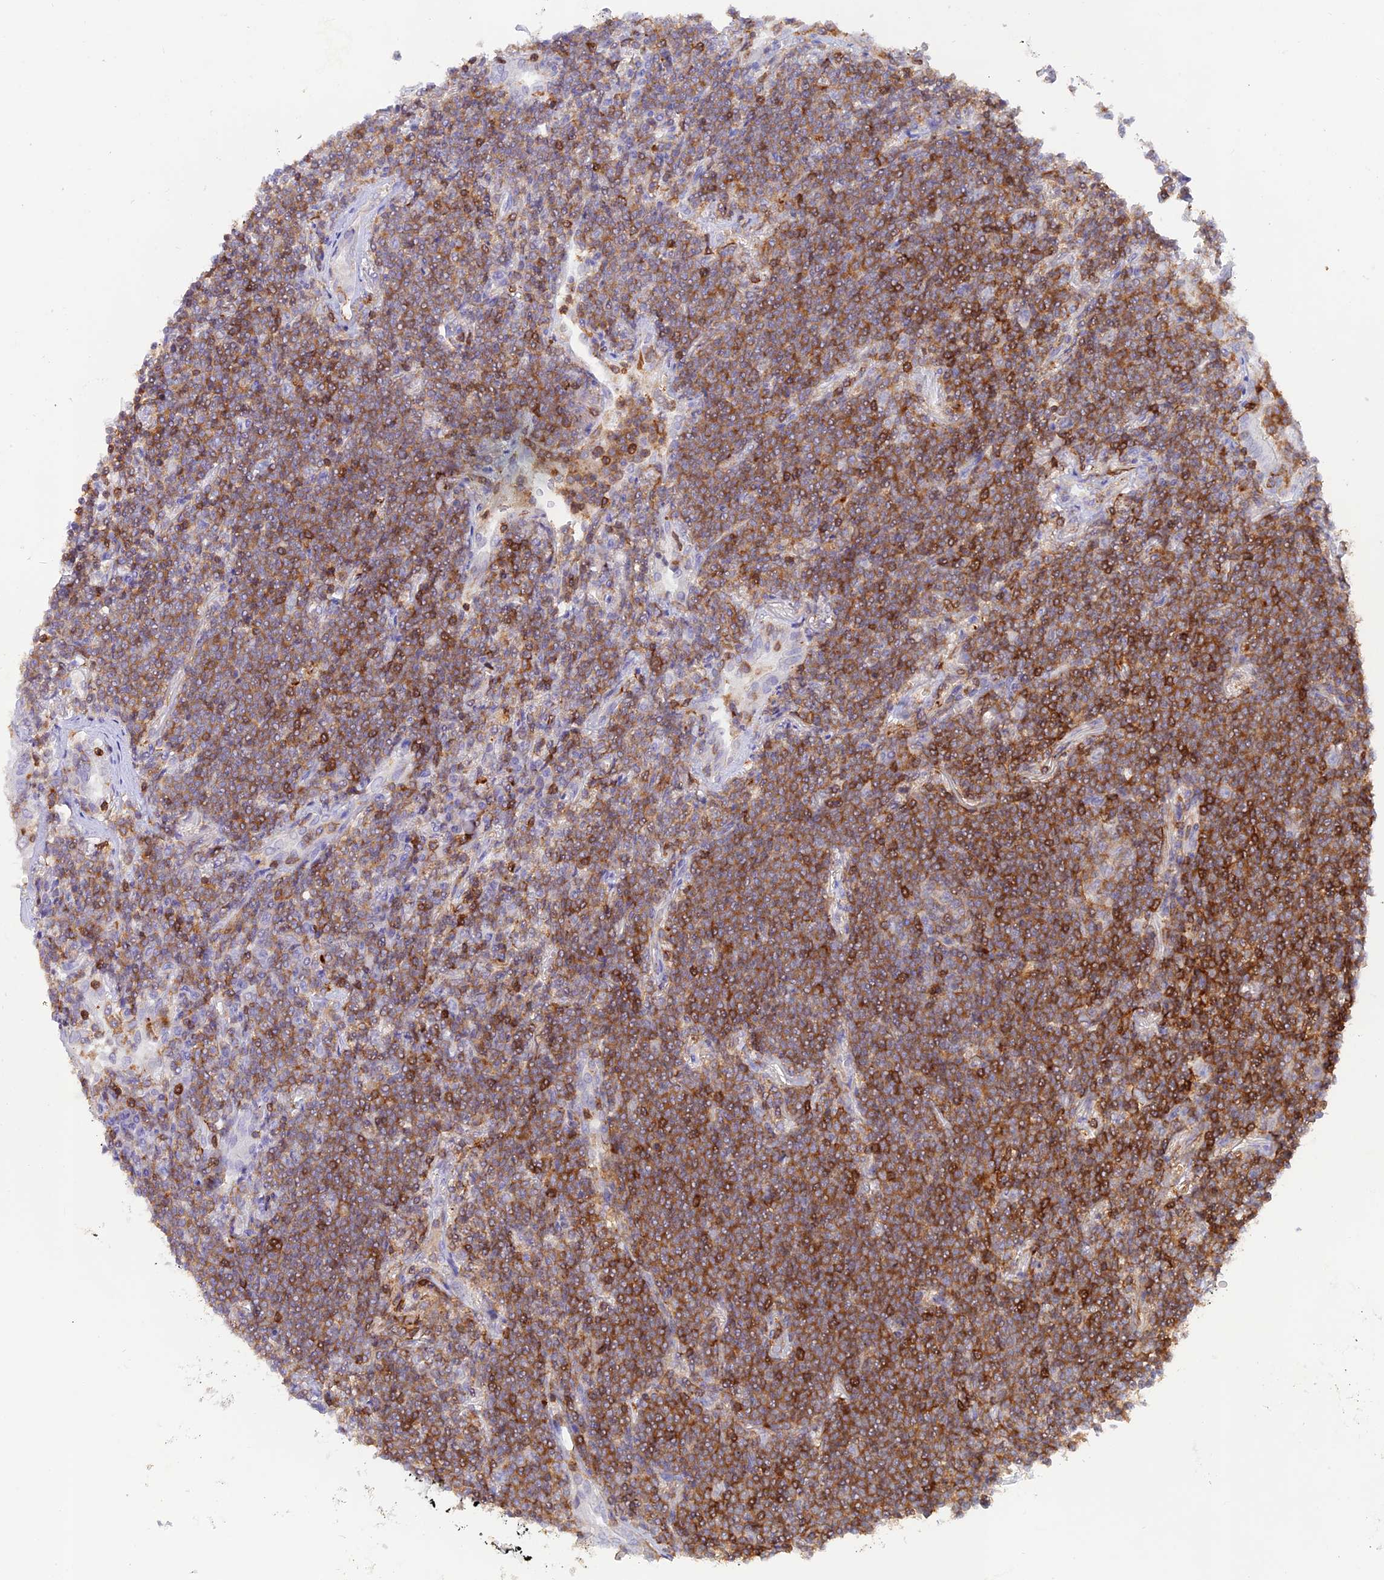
{"staining": {"intensity": "strong", "quantity": "25%-75%", "location": "cytoplasmic/membranous"}, "tissue": "lymphoma", "cell_type": "Tumor cells", "image_type": "cancer", "snomed": [{"axis": "morphology", "description": "Malignant lymphoma, non-Hodgkin's type, Low grade"}, {"axis": "topography", "description": "Lung"}], "caption": "Immunohistochemistry photomicrograph of neoplastic tissue: human malignant lymphoma, non-Hodgkin's type (low-grade) stained using IHC demonstrates high levels of strong protein expression localized specifically in the cytoplasmic/membranous of tumor cells, appearing as a cytoplasmic/membranous brown color.", "gene": "DENND1C", "patient": {"sex": "female", "age": 71}}